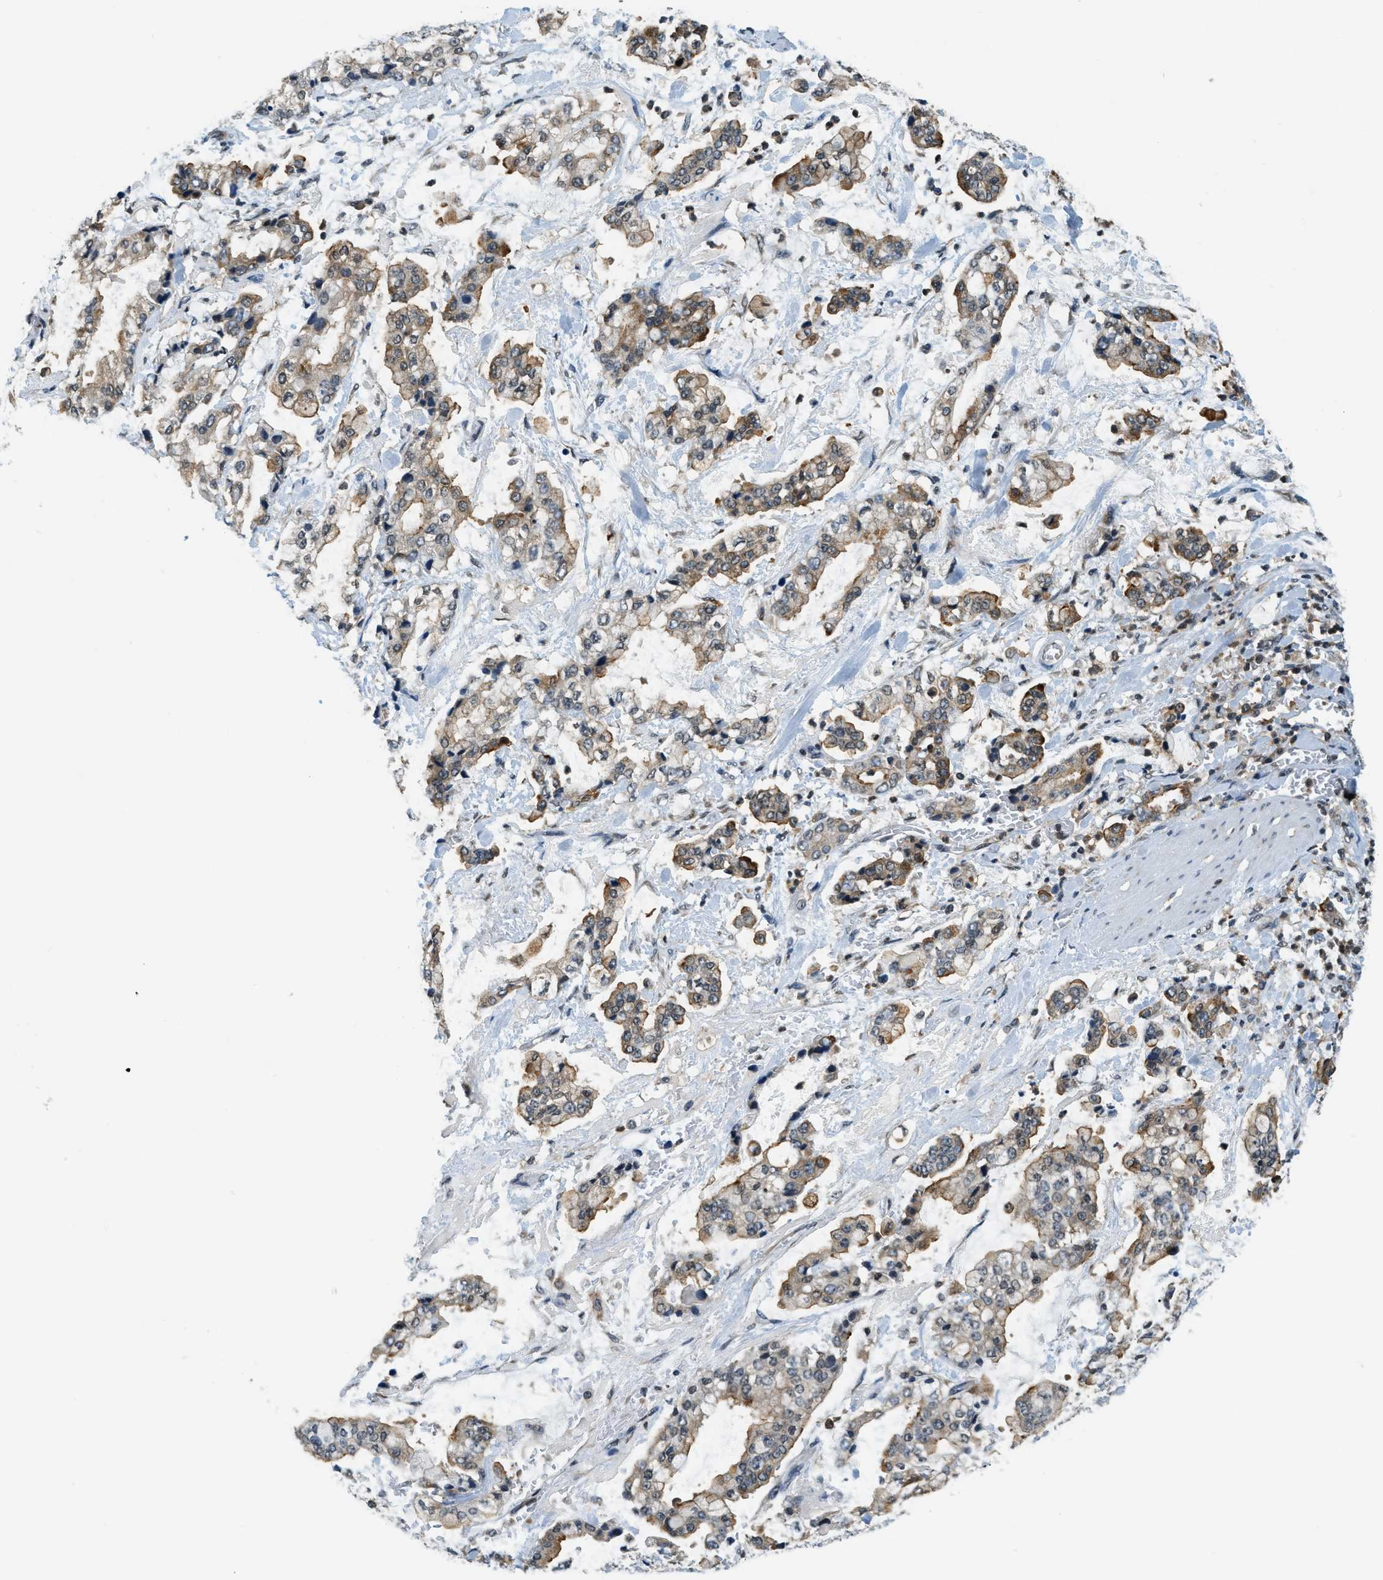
{"staining": {"intensity": "moderate", "quantity": ">75%", "location": "cytoplasmic/membranous"}, "tissue": "stomach cancer", "cell_type": "Tumor cells", "image_type": "cancer", "snomed": [{"axis": "morphology", "description": "Normal tissue, NOS"}, {"axis": "morphology", "description": "Adenocarcinoma, NOS"}, {"axis": "topography", "description": "Stomach, upper"}, {"axis": "topography", "description": "Stomach"}], "caption": "Approximately >75% of tumor cells in human stomach adenocarcinoma exhibit moderate cytoplasmic/membranous protein positivity as visualized by brown immunohistochemical staining.", "gene": "RAB11FIP1", "patient": {"sex": "male", "age": 76}}